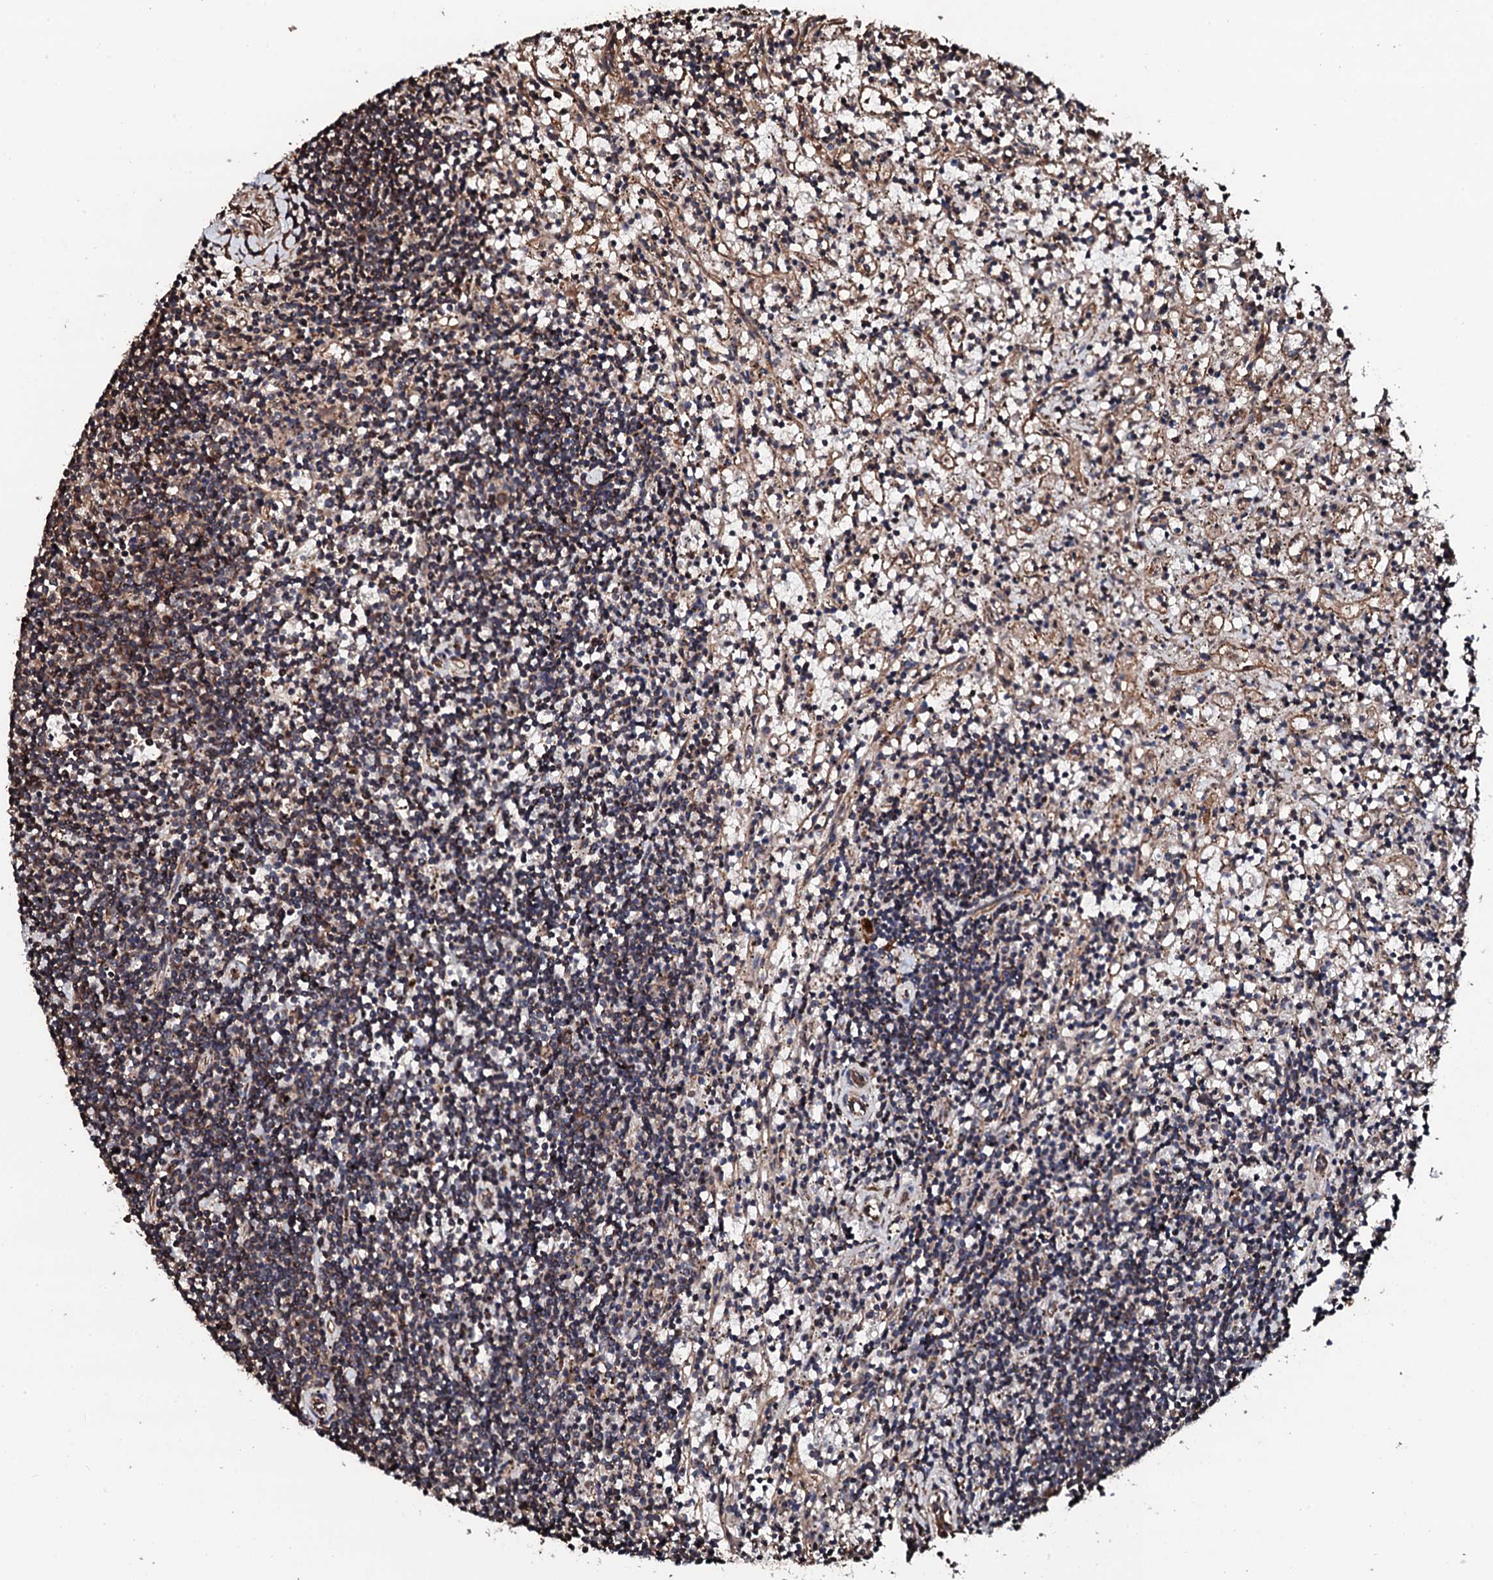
{"staining": {"intensity": "negative", "quantity": "none", "location": "none"}, "tissue": "lymphoma", "cell_type": "Tumor cells", "image_type": "cancer", "snomed": [{"axis": "morphology", "description": "Malignant lymphoma, non-Hodgkin's type, Low grade"}, {"axis": "topography", "description": "Spleen"}], "caption": "The photomicrograph reveals no significant positivity in tumor cells of malignant lymphoma, non-Hodgkin's type (low-grade). (Brightfield microscopy of DAB immunohistochemistry (IHC) at high magnification).", "gene": "CKAP5", "patient": {"sex": "male", "age": 76}}